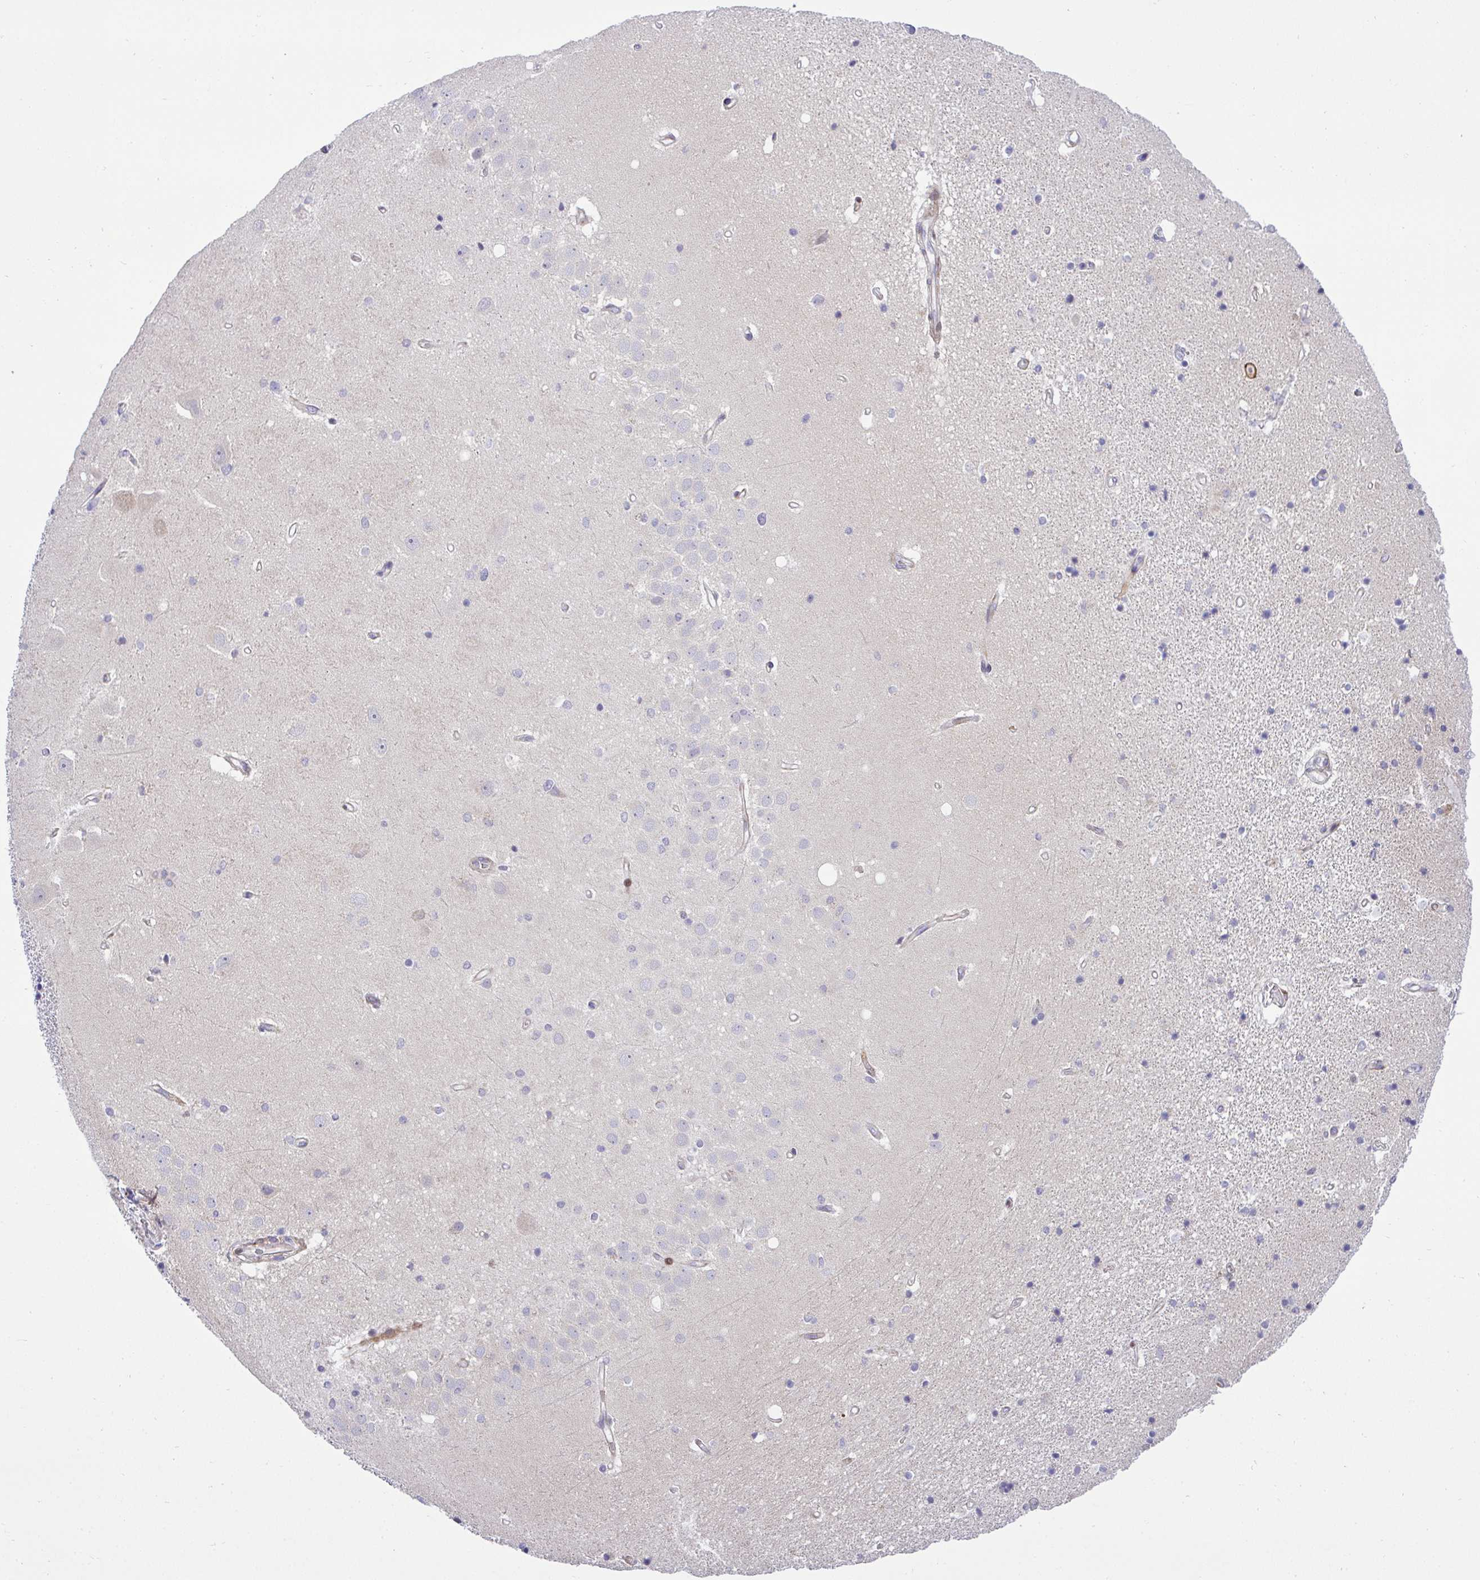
{"staining": {"intensity": "negative", "quantity": "none", "location": "none"}, "tissue": "hippocampus", "cell_type": "Glial cells", "image_type": "normal", "snomed": [{"axis": "morphology", "description": "Normal tissue, NOS"}, {"axis": "topography", "description": "Hippocampus"}], "caption": "DAB (3,3'-diaminobenzidine) immunohistochemical staining of benign human hippocampus reveals no significant staining in glial cells.", "gene": "CASTOR2", "patient": {"sex": "male", "age": 63}}